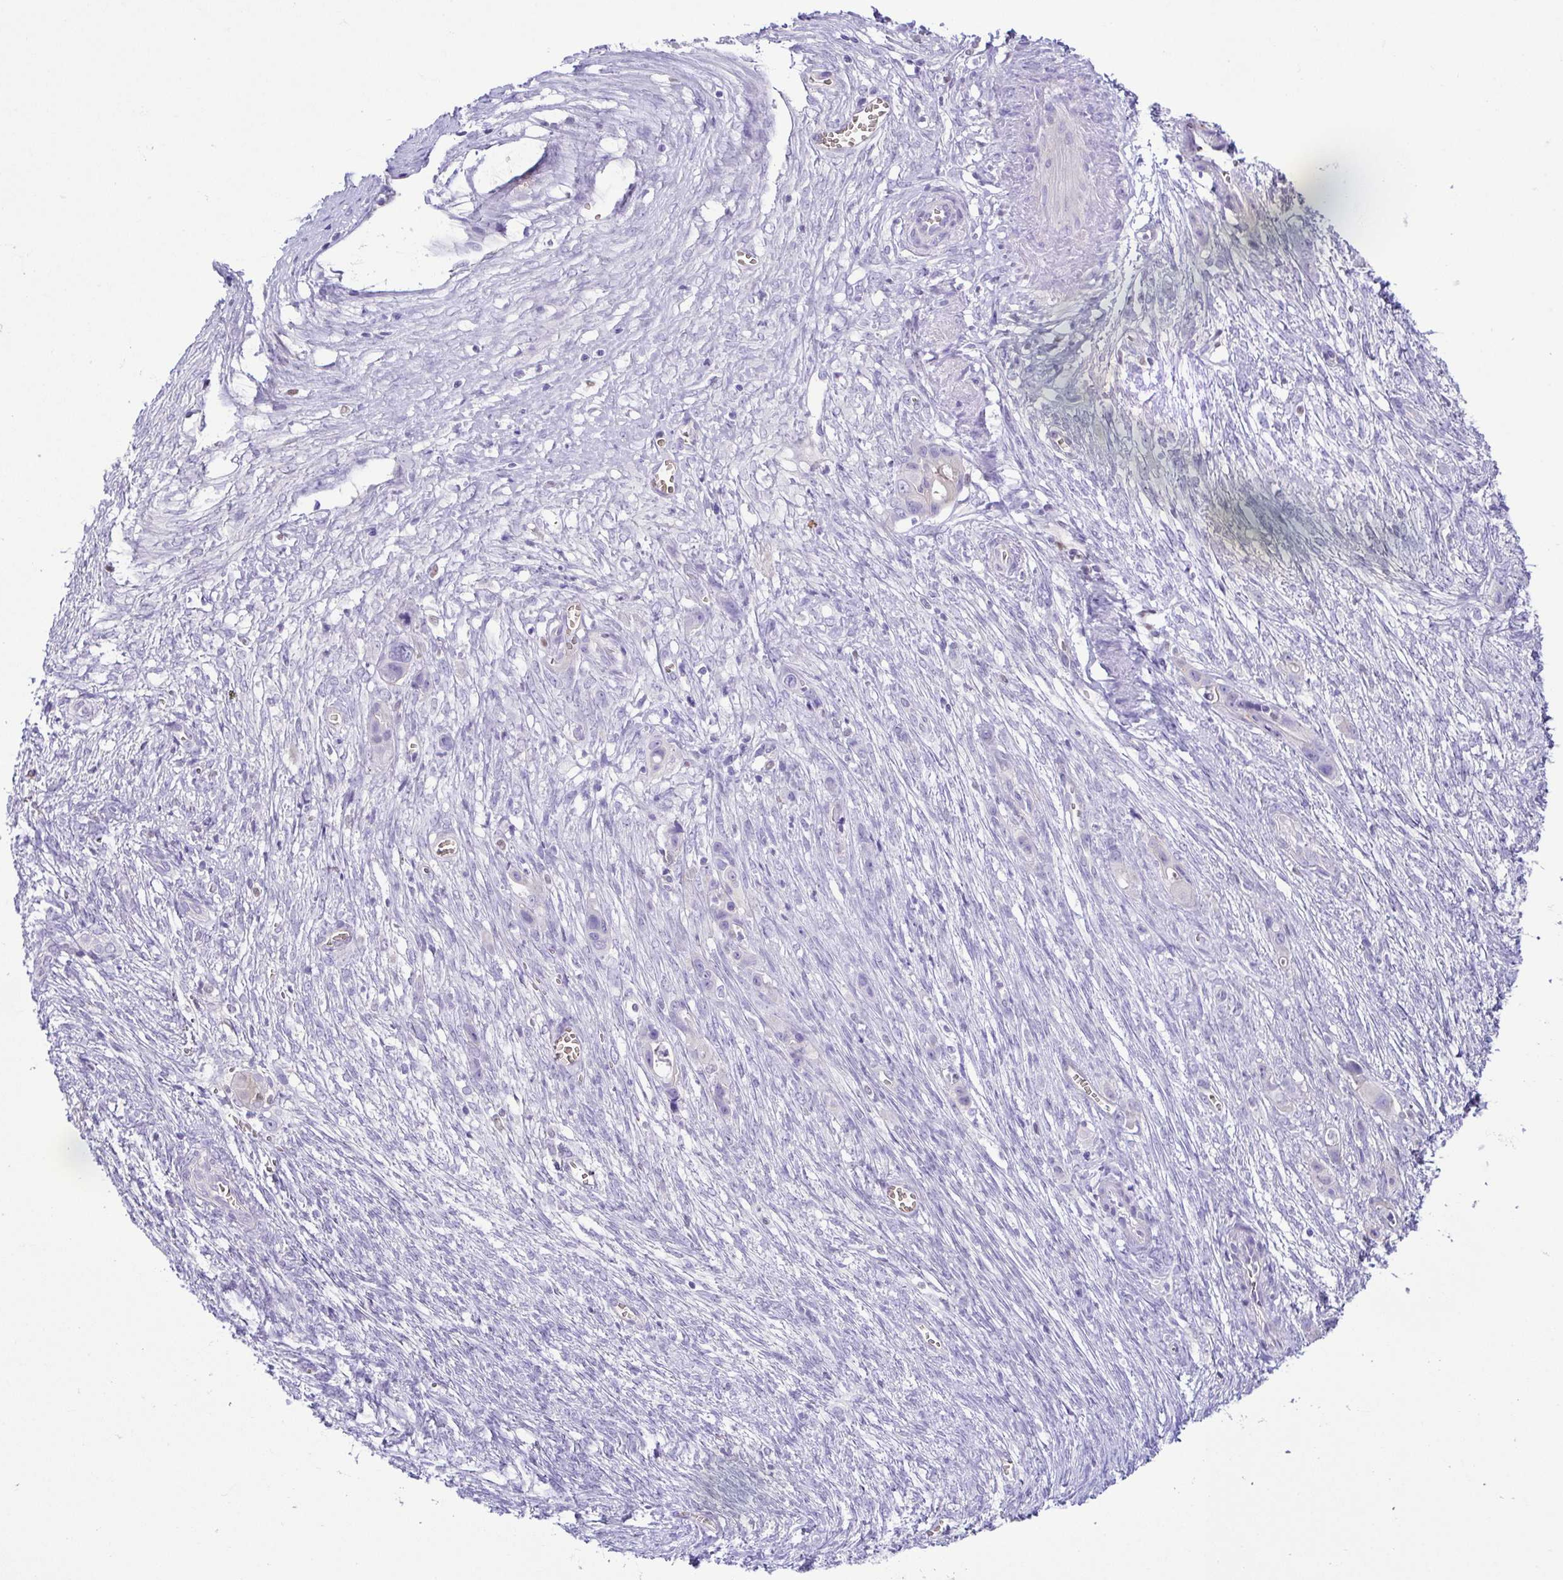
{"staining": {"intensity": "negative", "quantity": "none", "location": "none"}, "tissue": "ovarian cancer", "cell_type": "Tumor cells", "image_type": "cancer", "snomed": [{"axis": "morphology", "description": "Cystadenocarcinoma, mucinous, NOS"}, {"axis": "topography", "description": "Ovary"}], "caption": "DAB immunohistochemical staining of ovarian cancer (mucinous cystadenocarcinoma) exhibits no significant positivity in tumor cells.", "gene": "EPB42", "patient": {"sex": "female", "age": 70}}